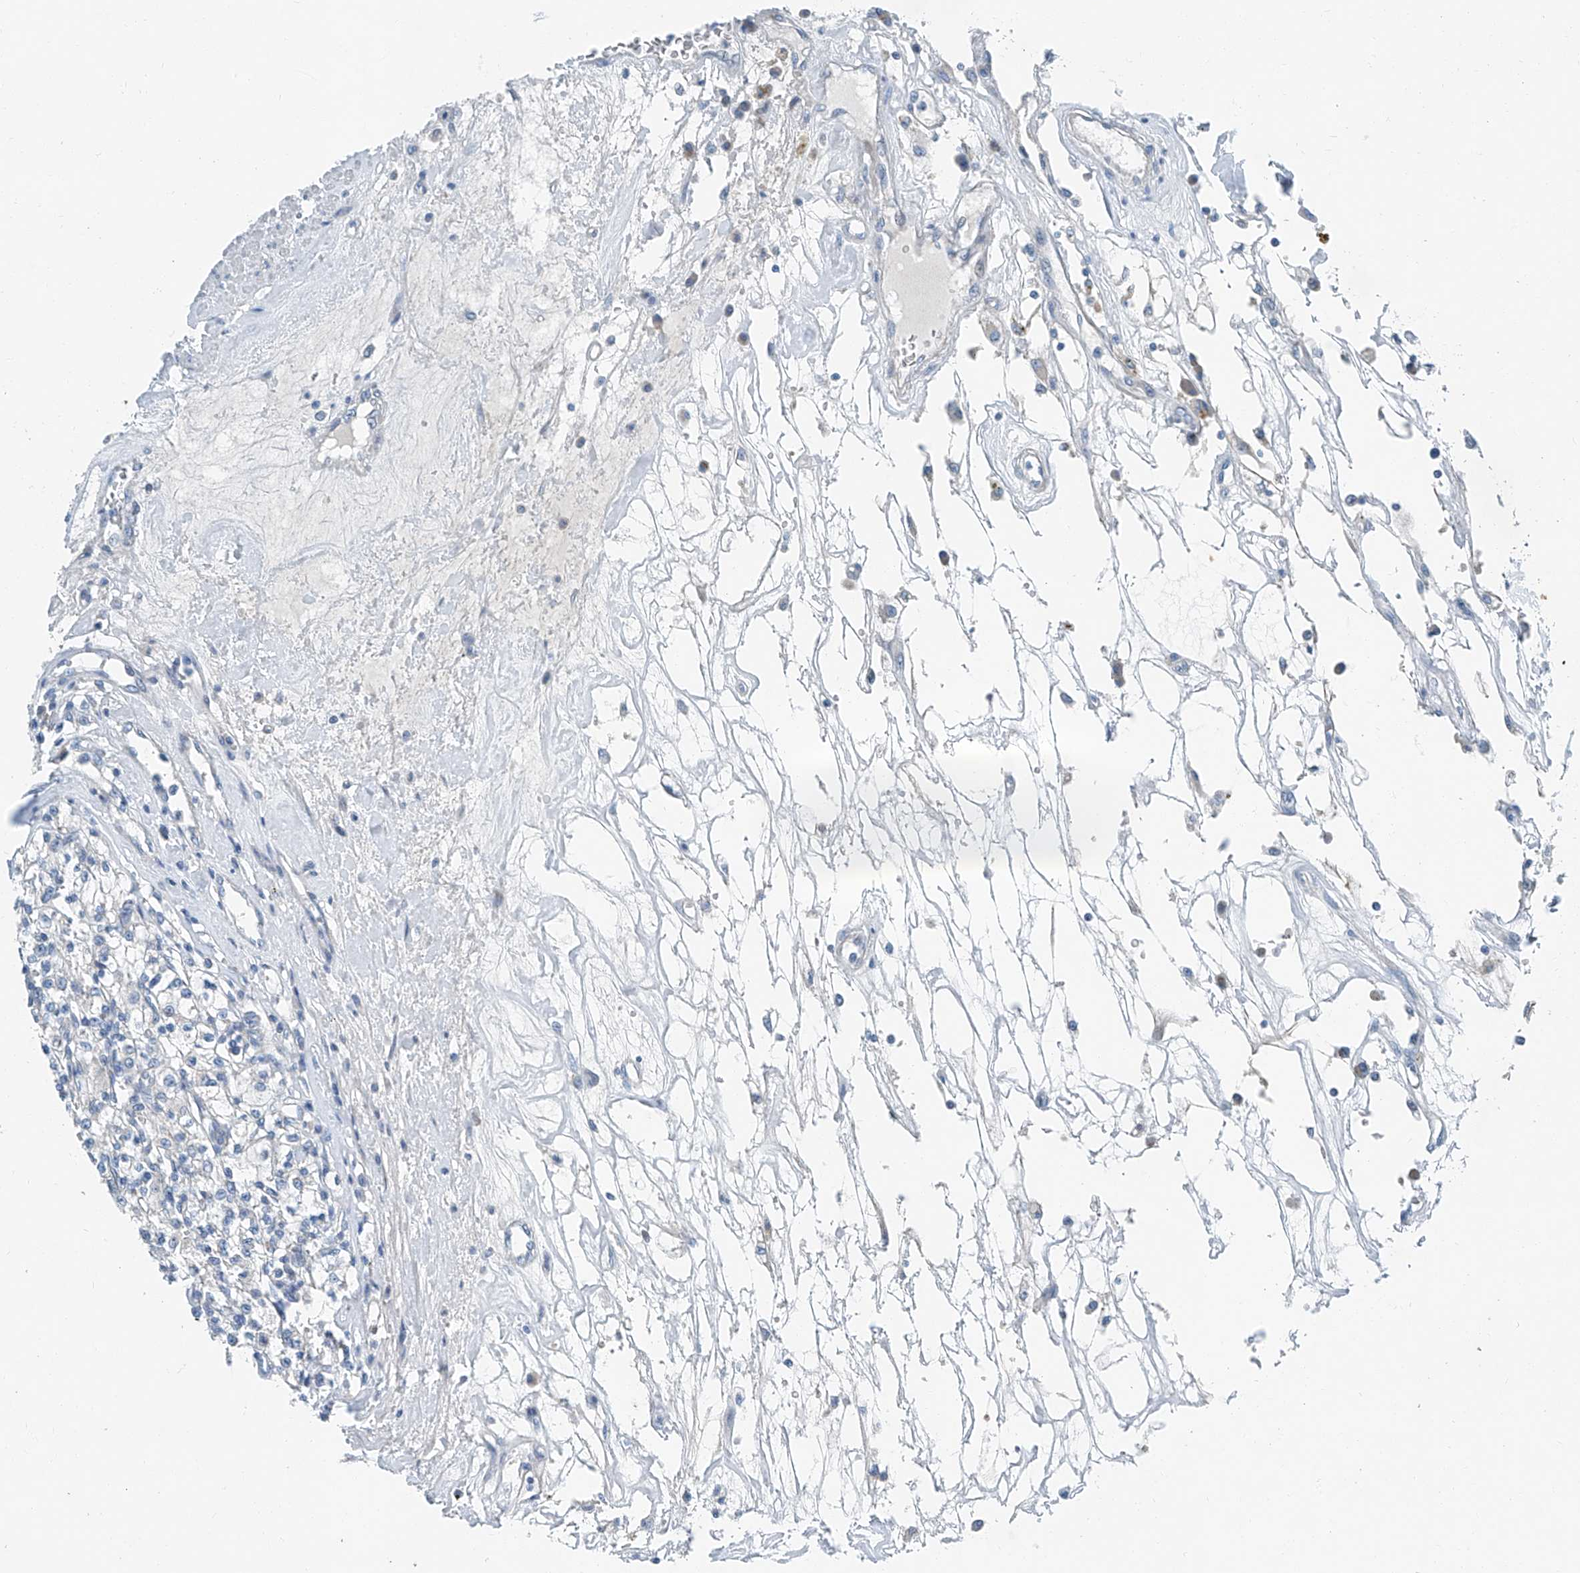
{"staining": {"intensity": "negative", "quantity": "none", "location": "none"}, "tissue": "renal cancer", "cell_type": "Tumor cells", "image_type": "cancer", "snomed": [{"axis": "morphology", "description": "Adenocarcinoma, NOS"}, {"axis": "topography", "description": "Kidney"}], "caption": "An immunohistochemistry histopathology image of renal cancer (adenocarcinoma) is shown. There is no staining in tumor cells of renal cancer (adenocarcinoma).", "gene": "MDGA1", "patient": {"sex": "female", "age": 59}}